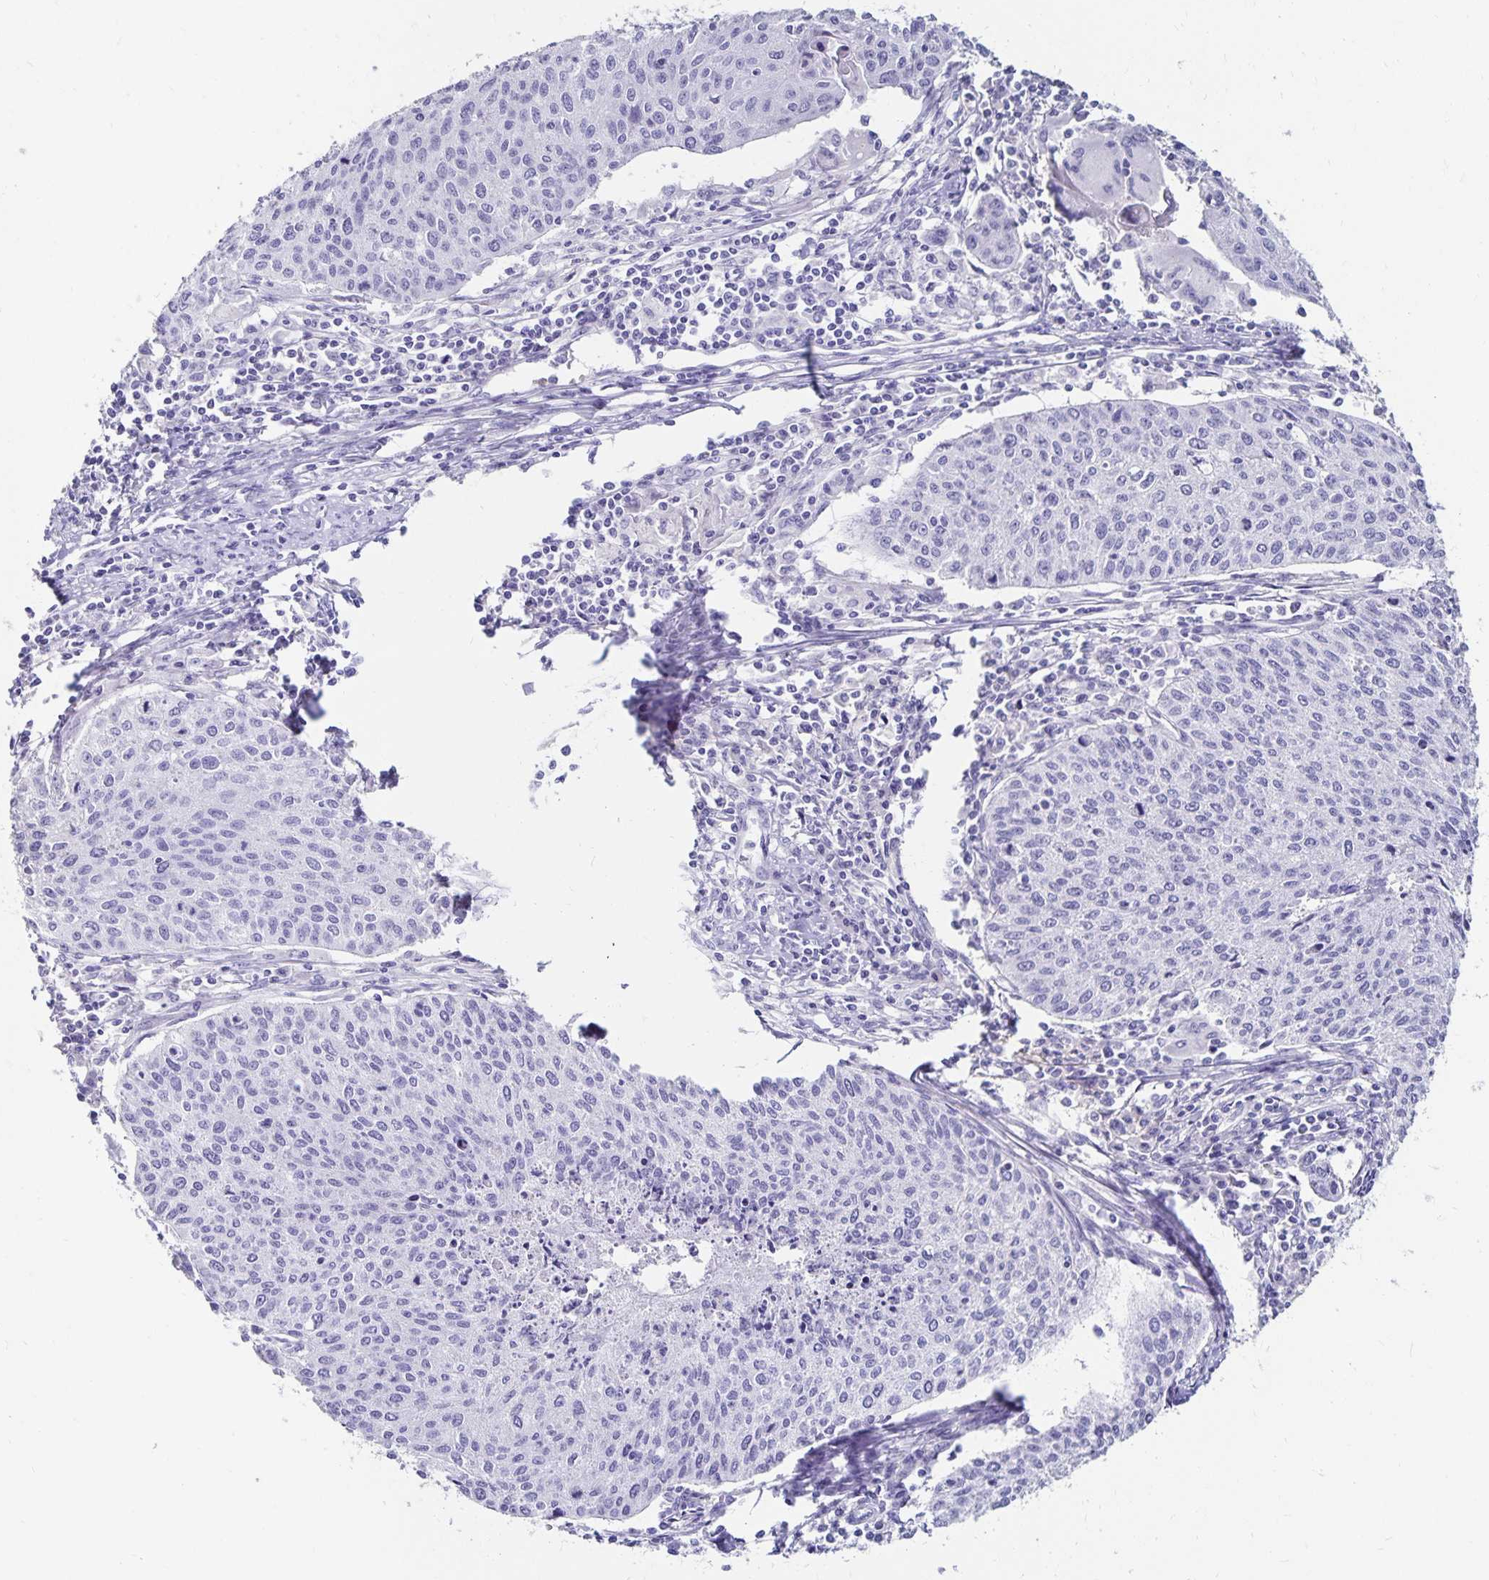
{"staining": {"intensity": "negative", "quantity": "none", "location": "none"}, "tissue": "cervical cancer", "cell_type": "Tumor cells", "image_type": "cancer", "snomed": [{"axis": "morphology", "description": "Squamous cell carcinoma, NOS"}, {"axis": "topography", "description": "Cervix"}], "caption": "Image shows no significant protein positivity in tumor cells of cervical cancer (squamous cell carcinoma).", "gene": "DYNLT4", "patient": {"sex": "female", "age": 38}}